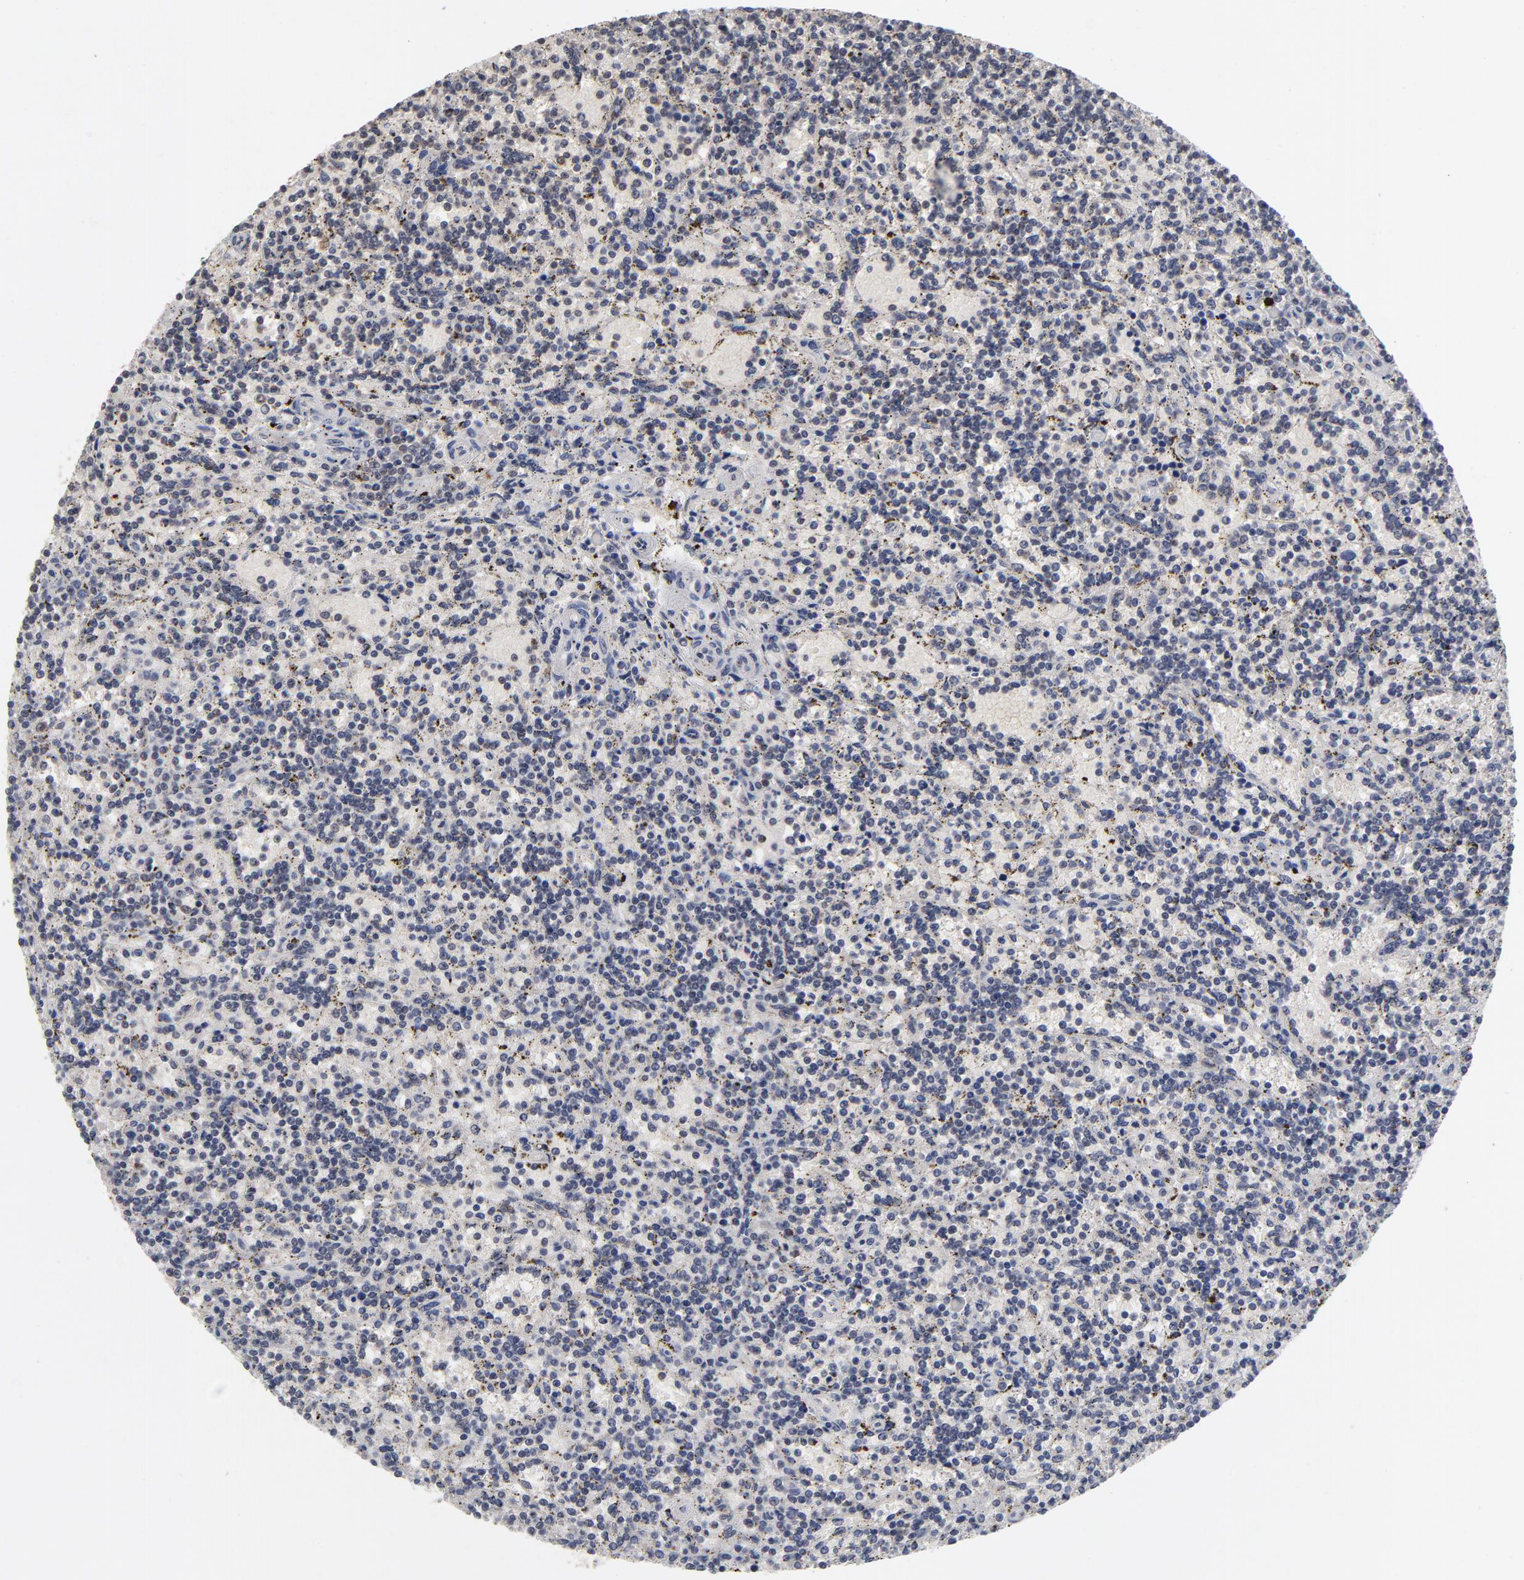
{"staining": {"intensity": "negative", "quantity": "none", "location": "none"}, "tissue": "lymphoma", "cell_type": "Tumor cells", "image_type": "cancer", "snomed": [{"axis": "morphology", "description": "Malignant lymphoma, non-Hodgkin's type, Low grade"}, {"axis": "topography", "description": "Spleen"}], "caption": "Histopathology image shows no protein staining in tumor cells of malignant lymphoma, non-Hodgkin's type (low-grade) tissue. (DAB (3,3'-diaminobenzidine) IHC, high magnification).", "gene": "WSB1", "patient": {"sex": "male", "age": 73}}